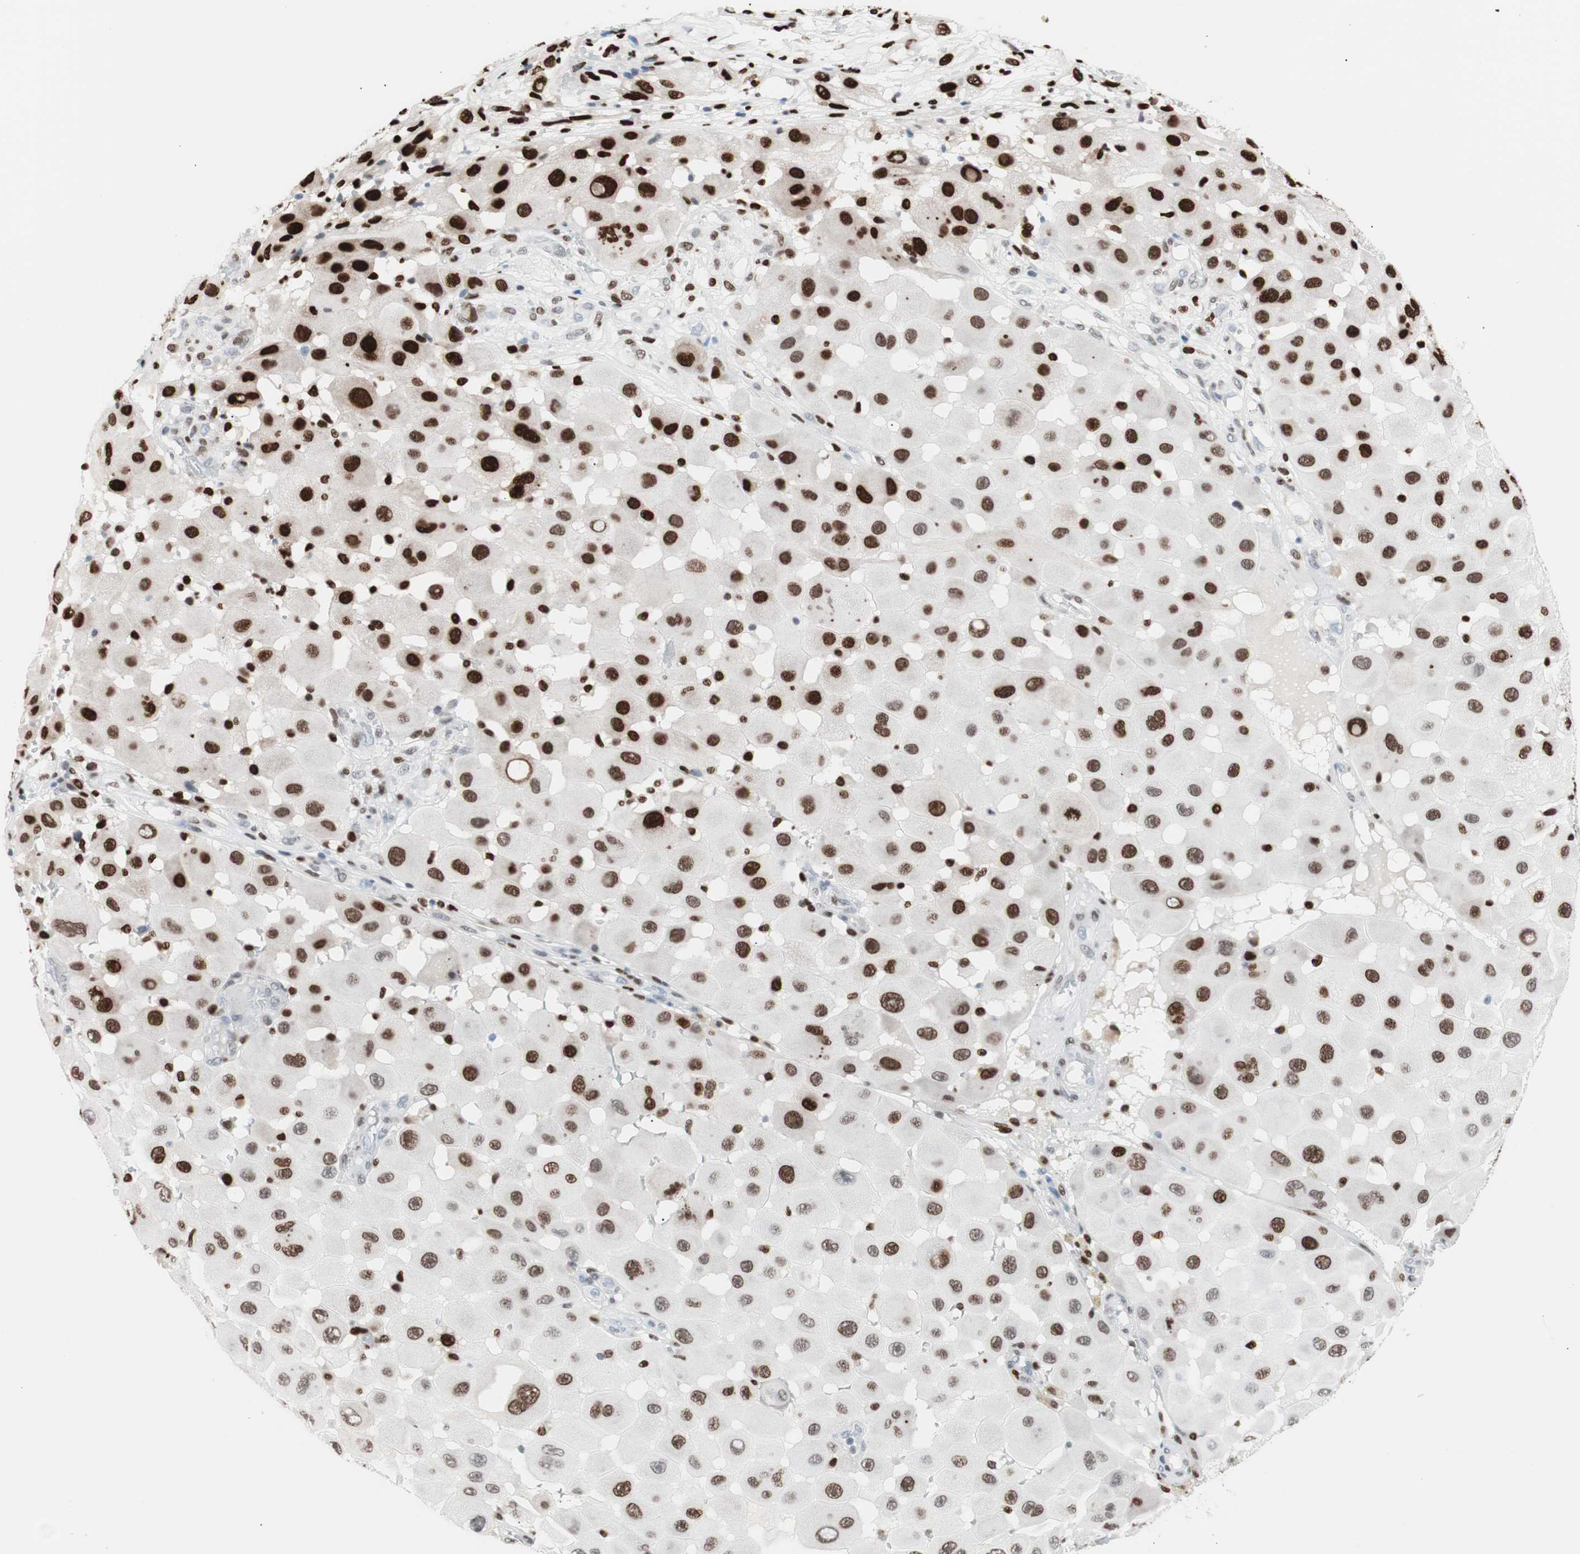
{"staining": {"intensity": "moderate", "quantity": ">75%", "location": "nuclear"}, "tissue": "melanoma", "cell_type": "Tumor cells", "image_type": "cancer", "snomed": [{"axis": "morphology", "description": "Malignant melanoma, NOS"}, {"axis": "topography", "description": "Skin"}], "caption": "DAB (3,3'-diaminobenzidine) immunohistochemical staining of human malignant melanoma reveals moderate nuclear protein expression in about >75% of tumor cells.", "gene": "CEBPB", "patient": {"sex": "female", "age": 81}}